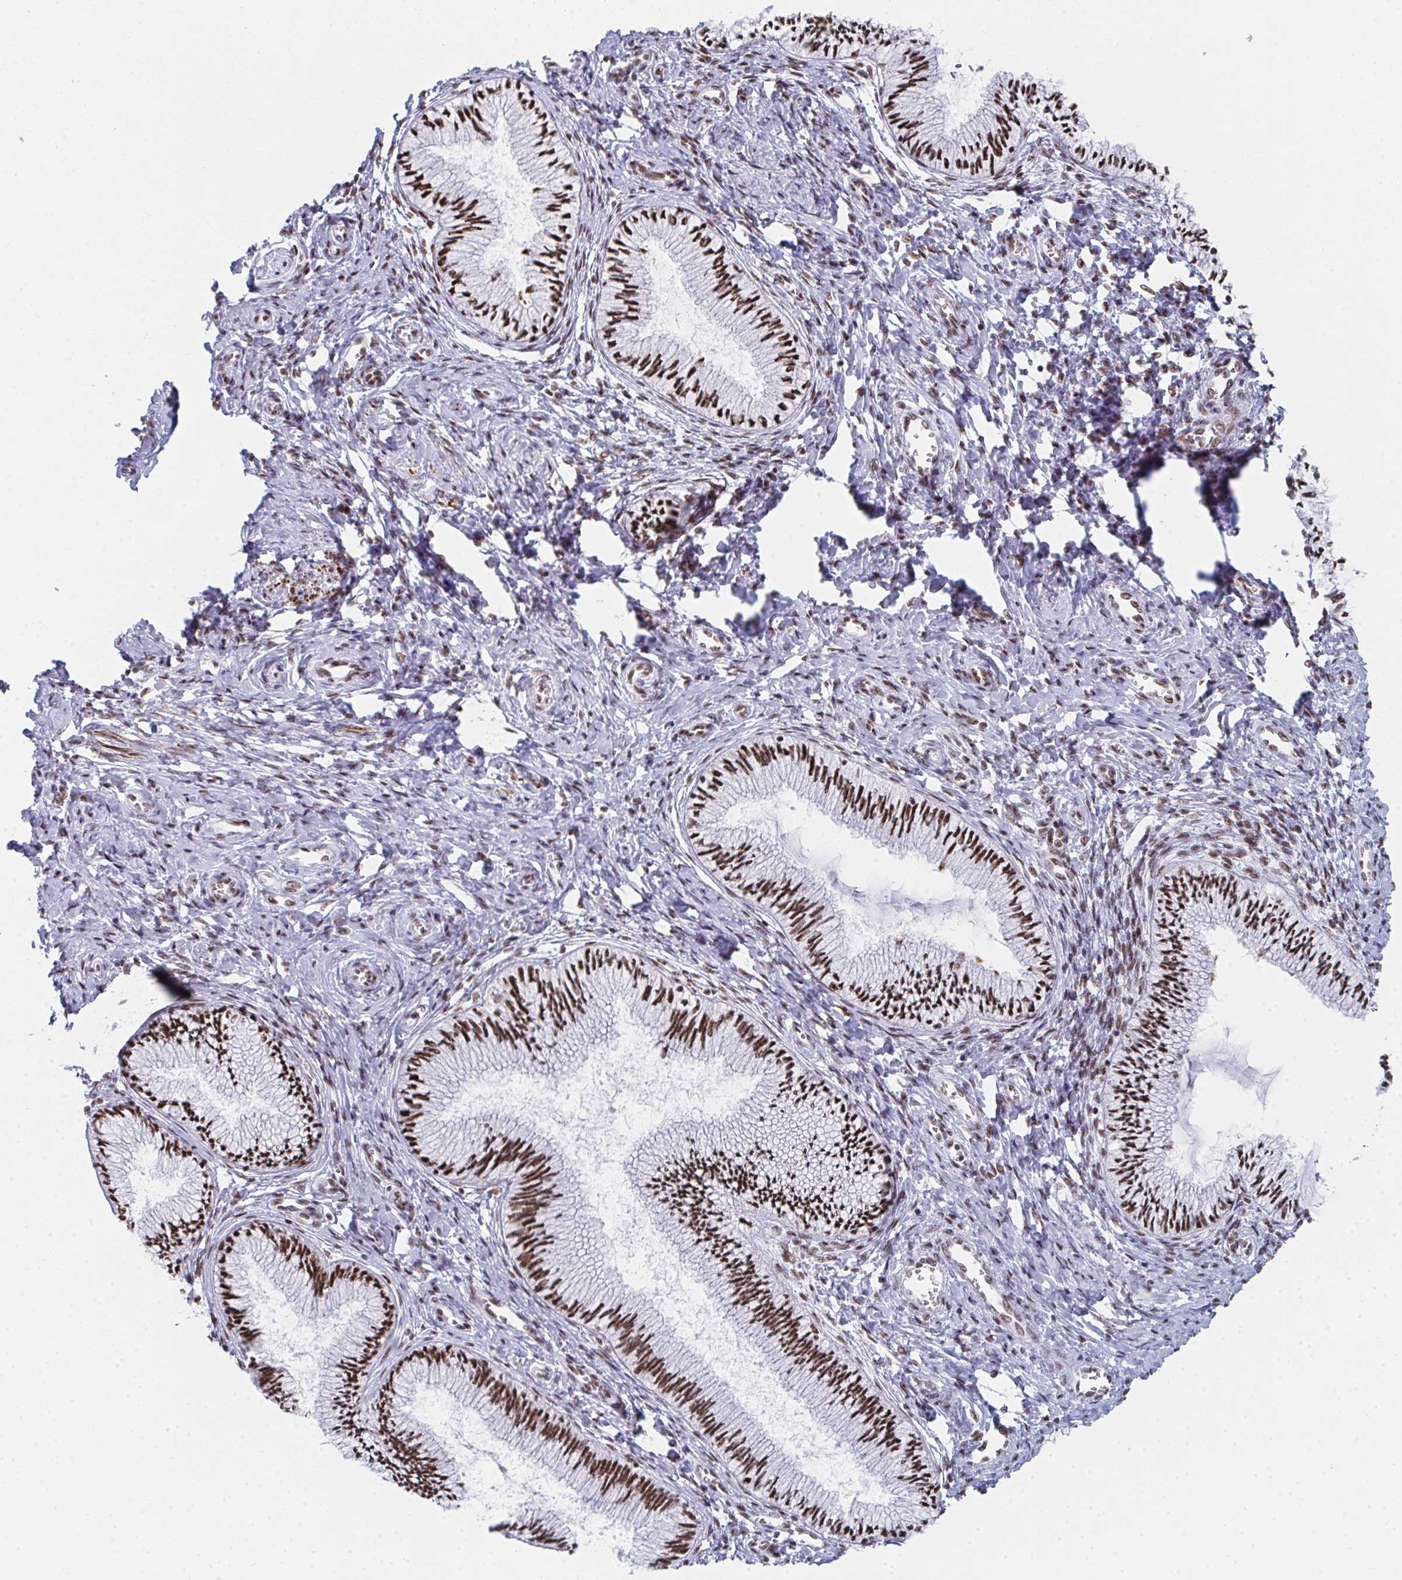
{"staining": {"intensity": "moderate", "quantity": ">75%", "location": "nuclear"}, "tissue": "cervix", "cell_type": "Glandular cells", "image_type": "normal", "snomed": [{"axis": "morphology", "description": "Normal tissue, NOS"}, {"axis": "topography", "description": "Cervix"}], "caption": "The histopathology image shows a brown stain indicating the presence of a protein in the nuclear of glandular cells in cervix. (Brightfield microscopy of DAB IHC at high magnification).", "gene": "SNRNP70", "patient": {"sex": "female", "age": 24}}